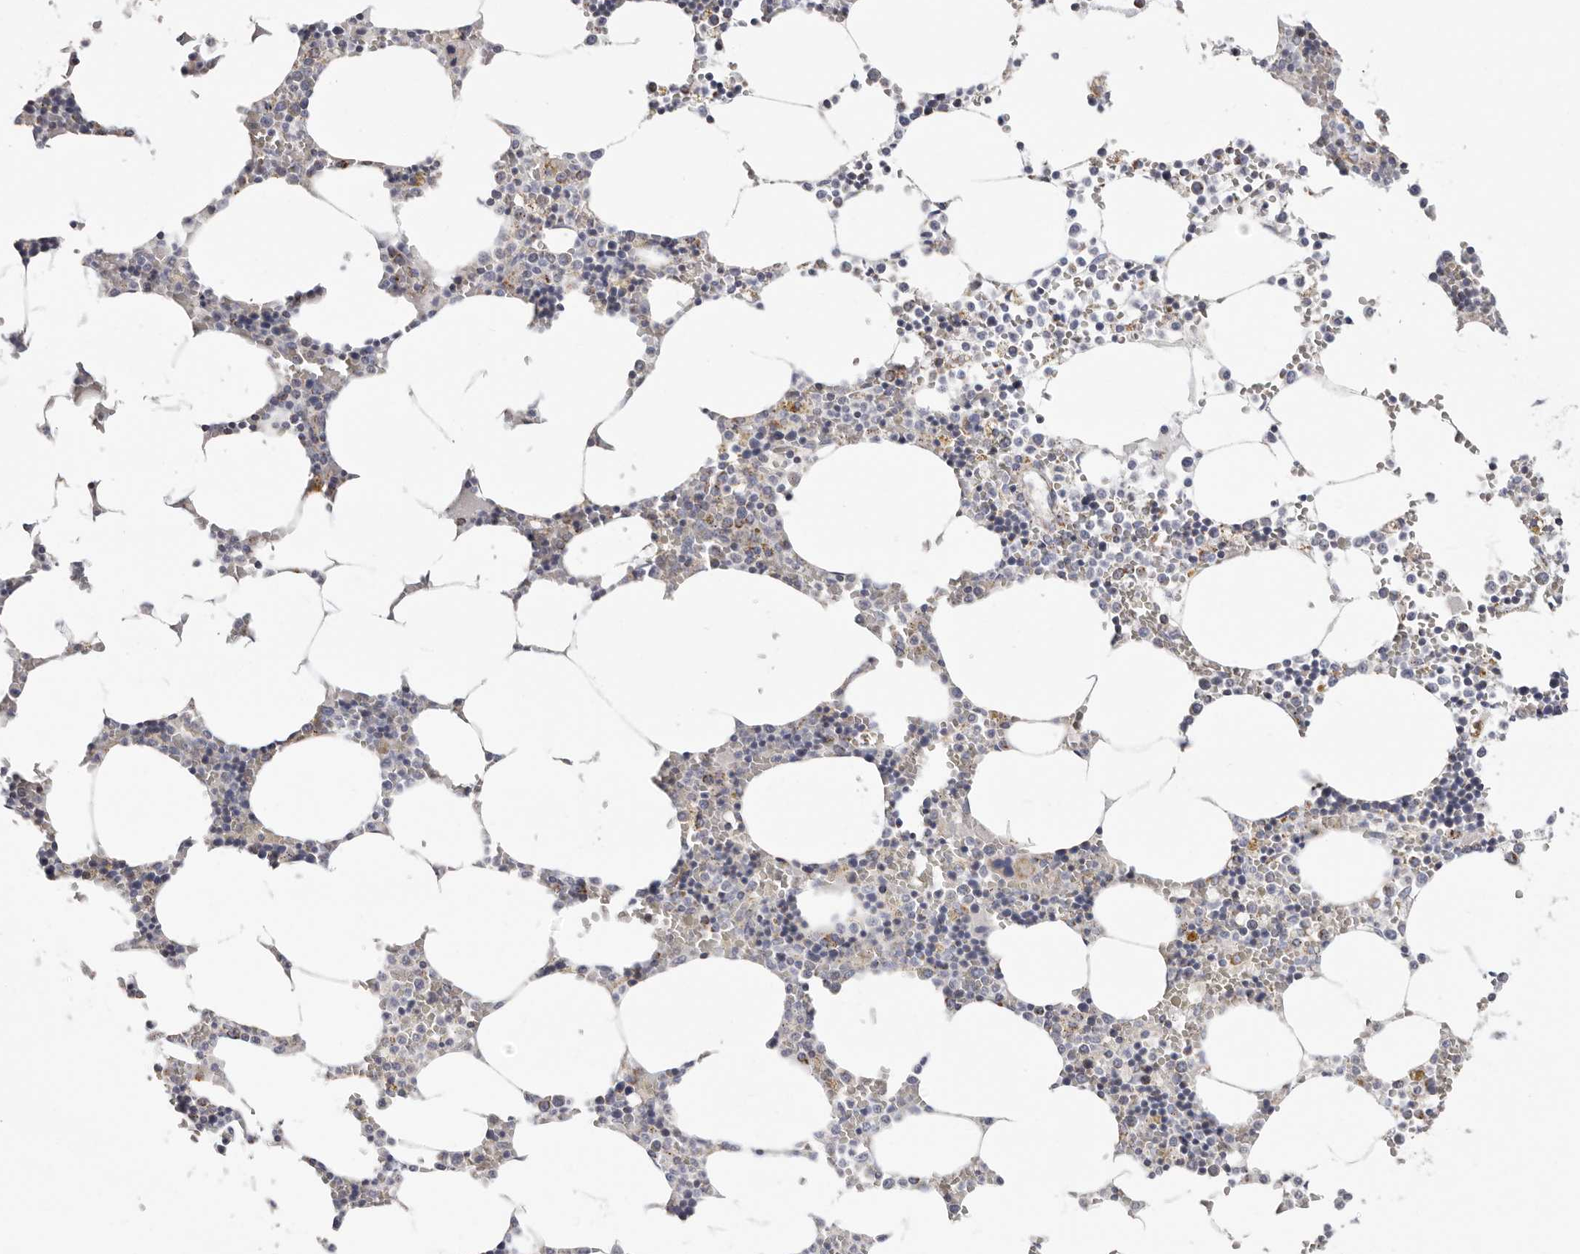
{"staining": {"intensity": "weak", "quantity": "25%-75%", "location": "cytoplasmic/membranous"}, "tissue": "bone marrow", "cell_type": "Hematopoietic cells", "image_type": "normal", "snomed": [{"axis": "morphology", "description": "Normal tissue, NOS"}, {"axis": "topography", "description": "Bone marrow"}], "caption": "High-magnification brightfield microscopy of normal bone marrow stained with DAB (3,3'-diaminobenzidine) (brown) and counterstained with hematoxylin (blue). hematopoietic cells exhibit weak cytoplasmic/membranous expression is appreciated in about25%-75% of cells. Nuclei are stained in blue.", "gene": "RSPO2", "patient": {"sex": "male", "age": 70}}